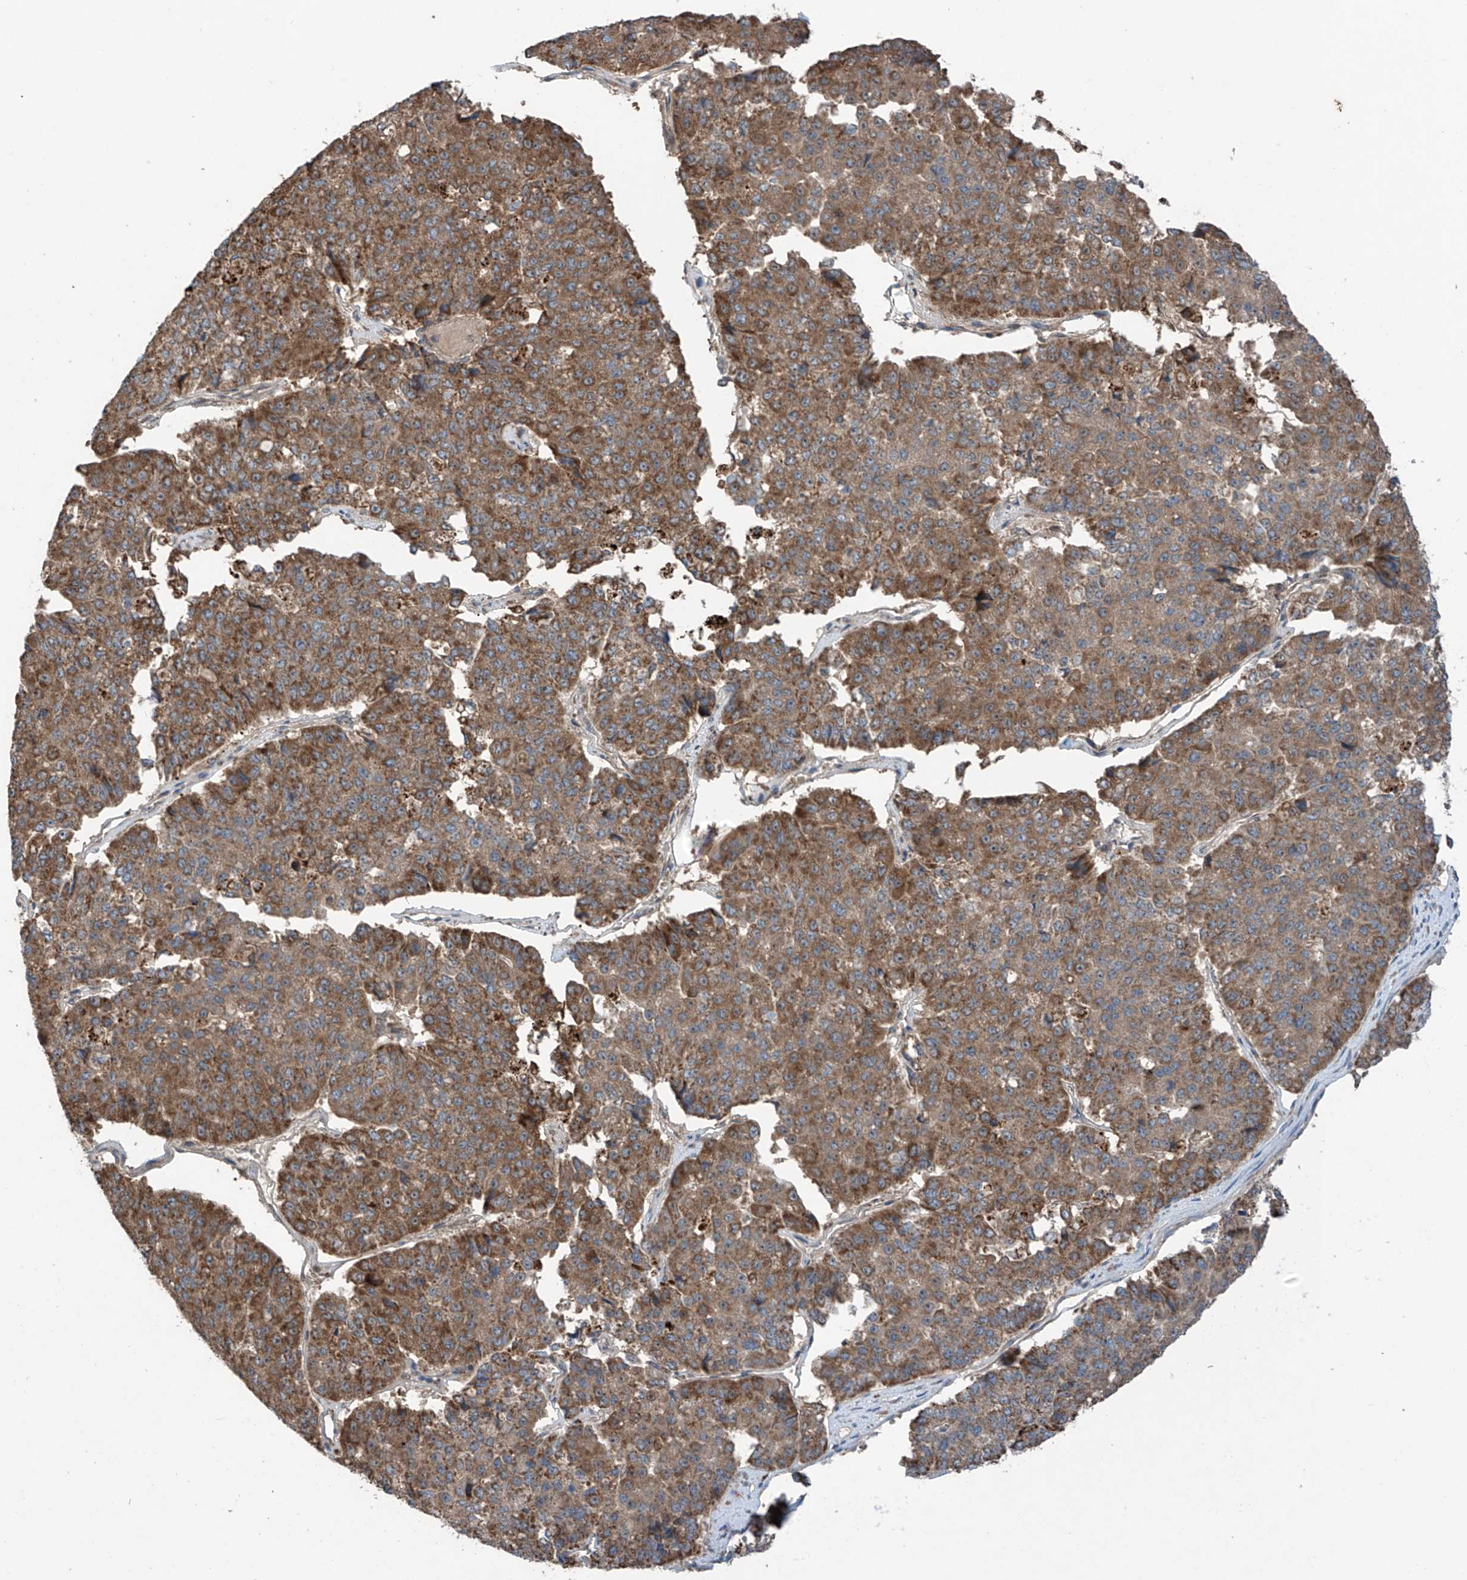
{"staining": {"intensity": "moderate", "quantity": ">75%", "location": "cytoplasmic/membranous"}, "tissue": "pancreatic cancer", "cell_type": "Tumor cells", "image_type": "cancer", "snomed": [{"axis": "morphology", "description": "Adenocarcinoma, NOS"}, {"axis": "topography", "description": "Pancreas"}], "caption": "Moderate cytoplasmic/membranous protein expression is appreciated in approximately >75% of tumor cells in pancreatic cancer (adenocarcinoma).", "gene": "SAMD3", "patient": {"sex": "male", "age": 50}}